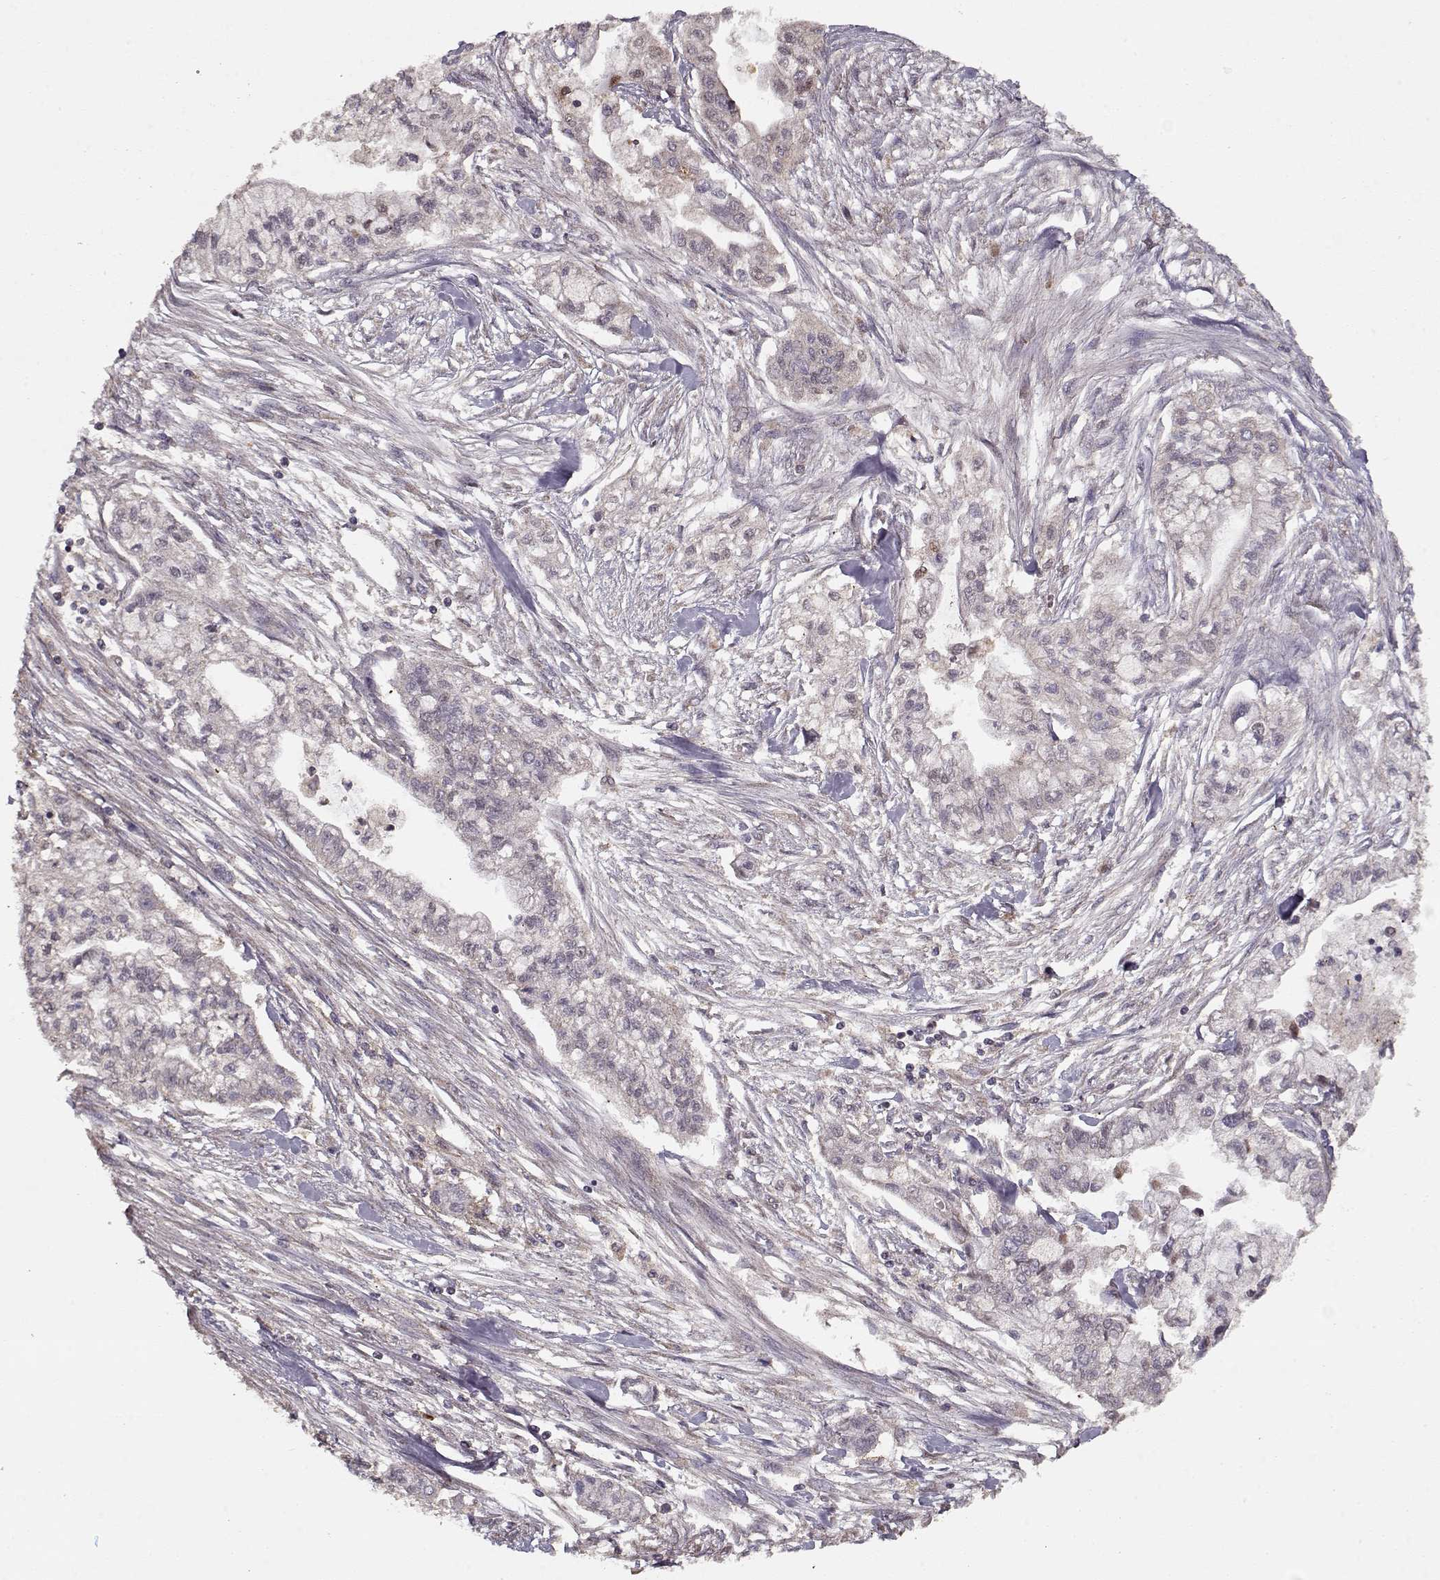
{"staining": {"intensity": "weak", "quantity": "25%-75%", "location": "cytoplasmic/membranous"}, "tissue": "pancreatic cancer", "cell_type": "Tumor cells", "image_type": "cancer", "snomed": [{"axis": "morphology", "description": "Adenocarcinoma, NOS"}, {"axis": "topography", "description": "Pancreas"}], "caption": "IHC histopathology image of neoplastic tissue: human pancreatic adenocarcinoma stained using immunohistochemistry (IHC) displays low levels of weak protein expression localized specifically in the cytoplasmic/membranous of tumor cells, appearing as a cytoplasmic/membranous brown color.", "gene": "LAMA2", "patient": {"sex": "male", "age": 54}}